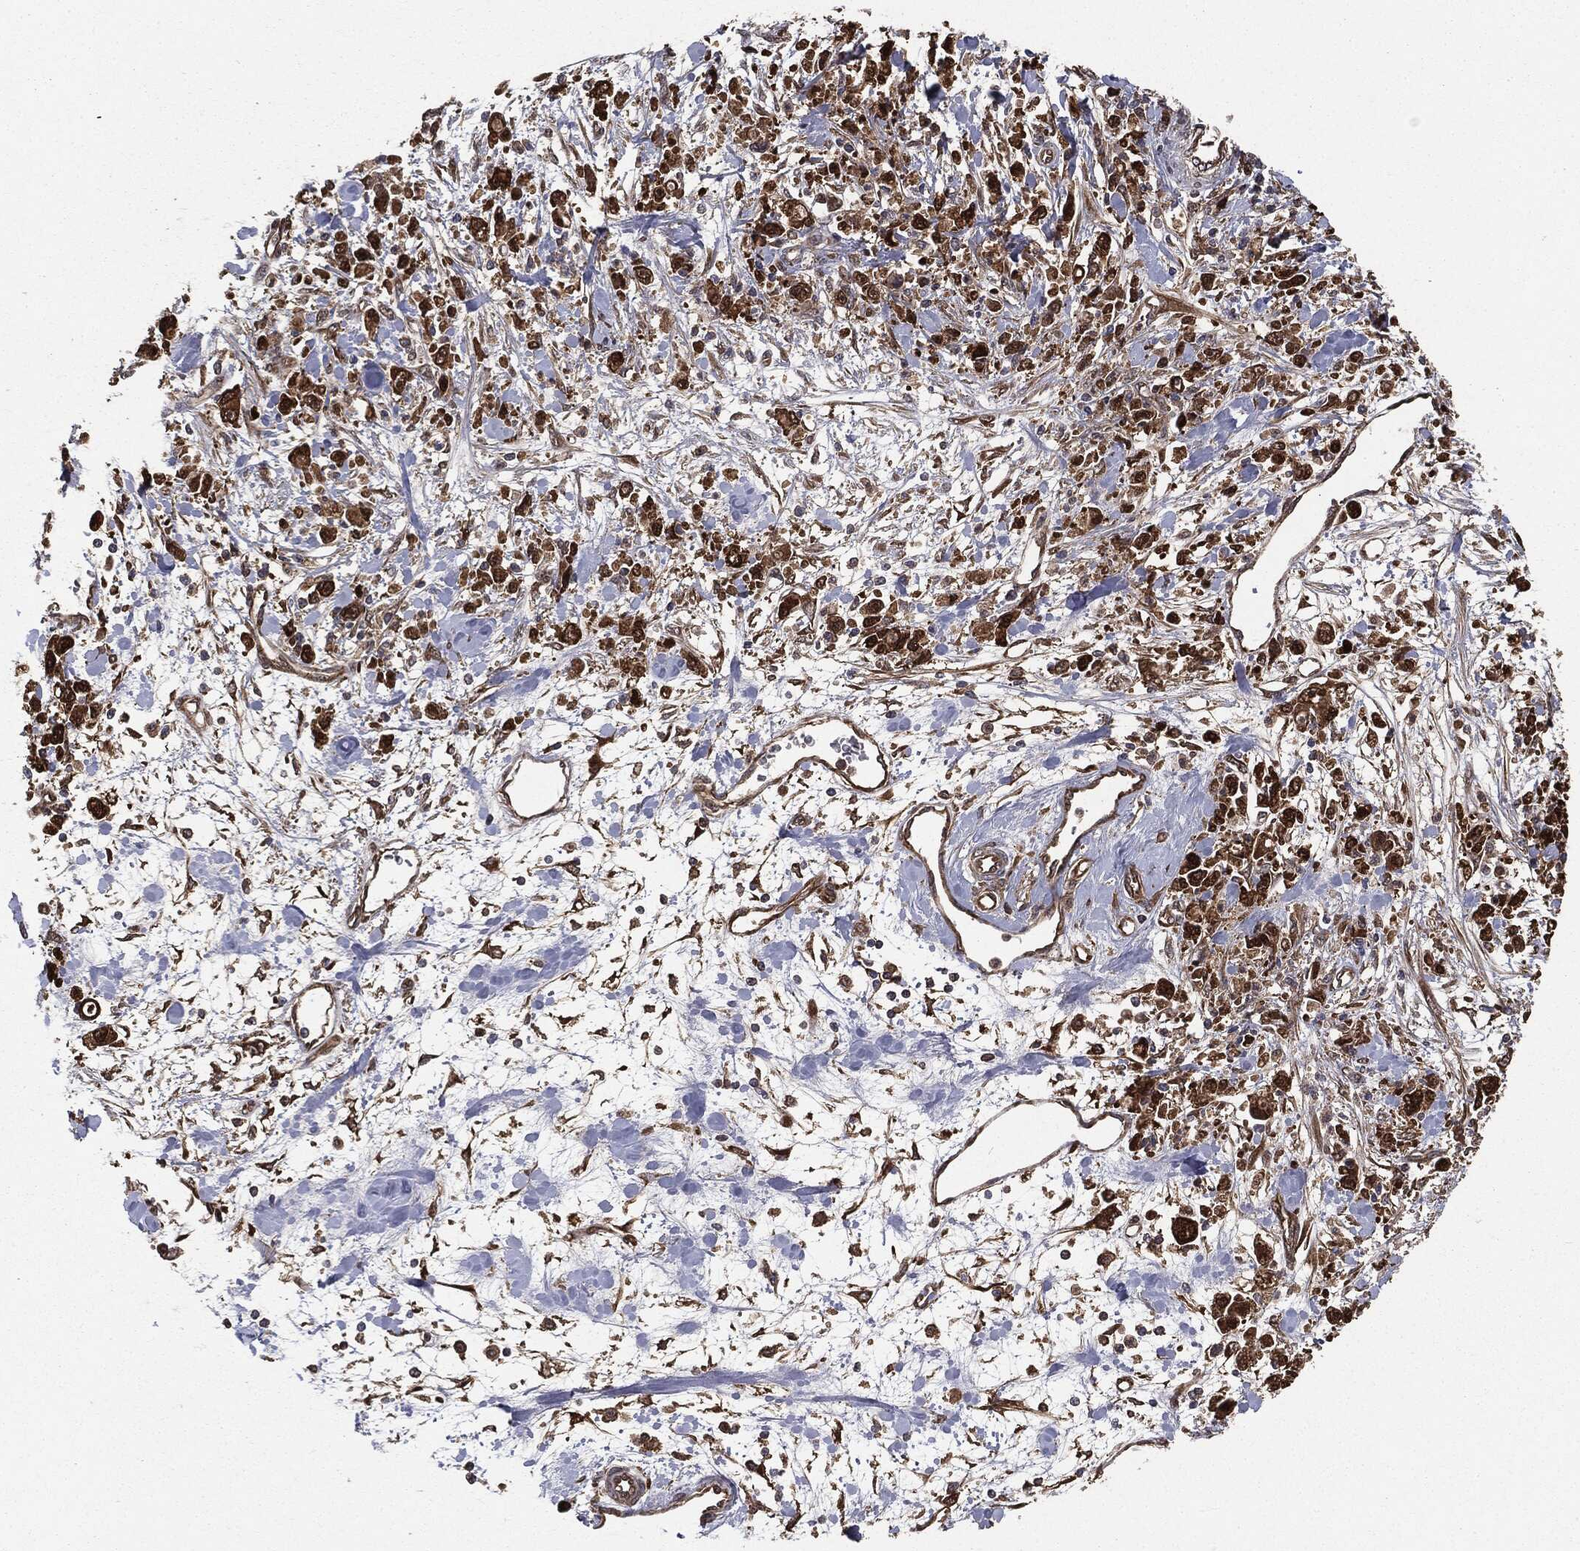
{"staining": {"intensity": "strong", "quantity": ">75%", "location": "cytoplasmic/membranous"}, "tissue": "stomach cancer", "cell_type": "Tumor cells", "image_type": "cancer", "snomed": [{"axis": "morphology", "description": "Adenocarcinoma, NOS"}, {"axis": "topography", "description": "Stomach"}], "caption": "Immunohistochemistry of stomach cancer demonstrates high levels of strong cytoplasmic/membranous staining in about >75% of tumor cells.", "gene": "NME1", "patient": {"sex": "female", "age": 59}}